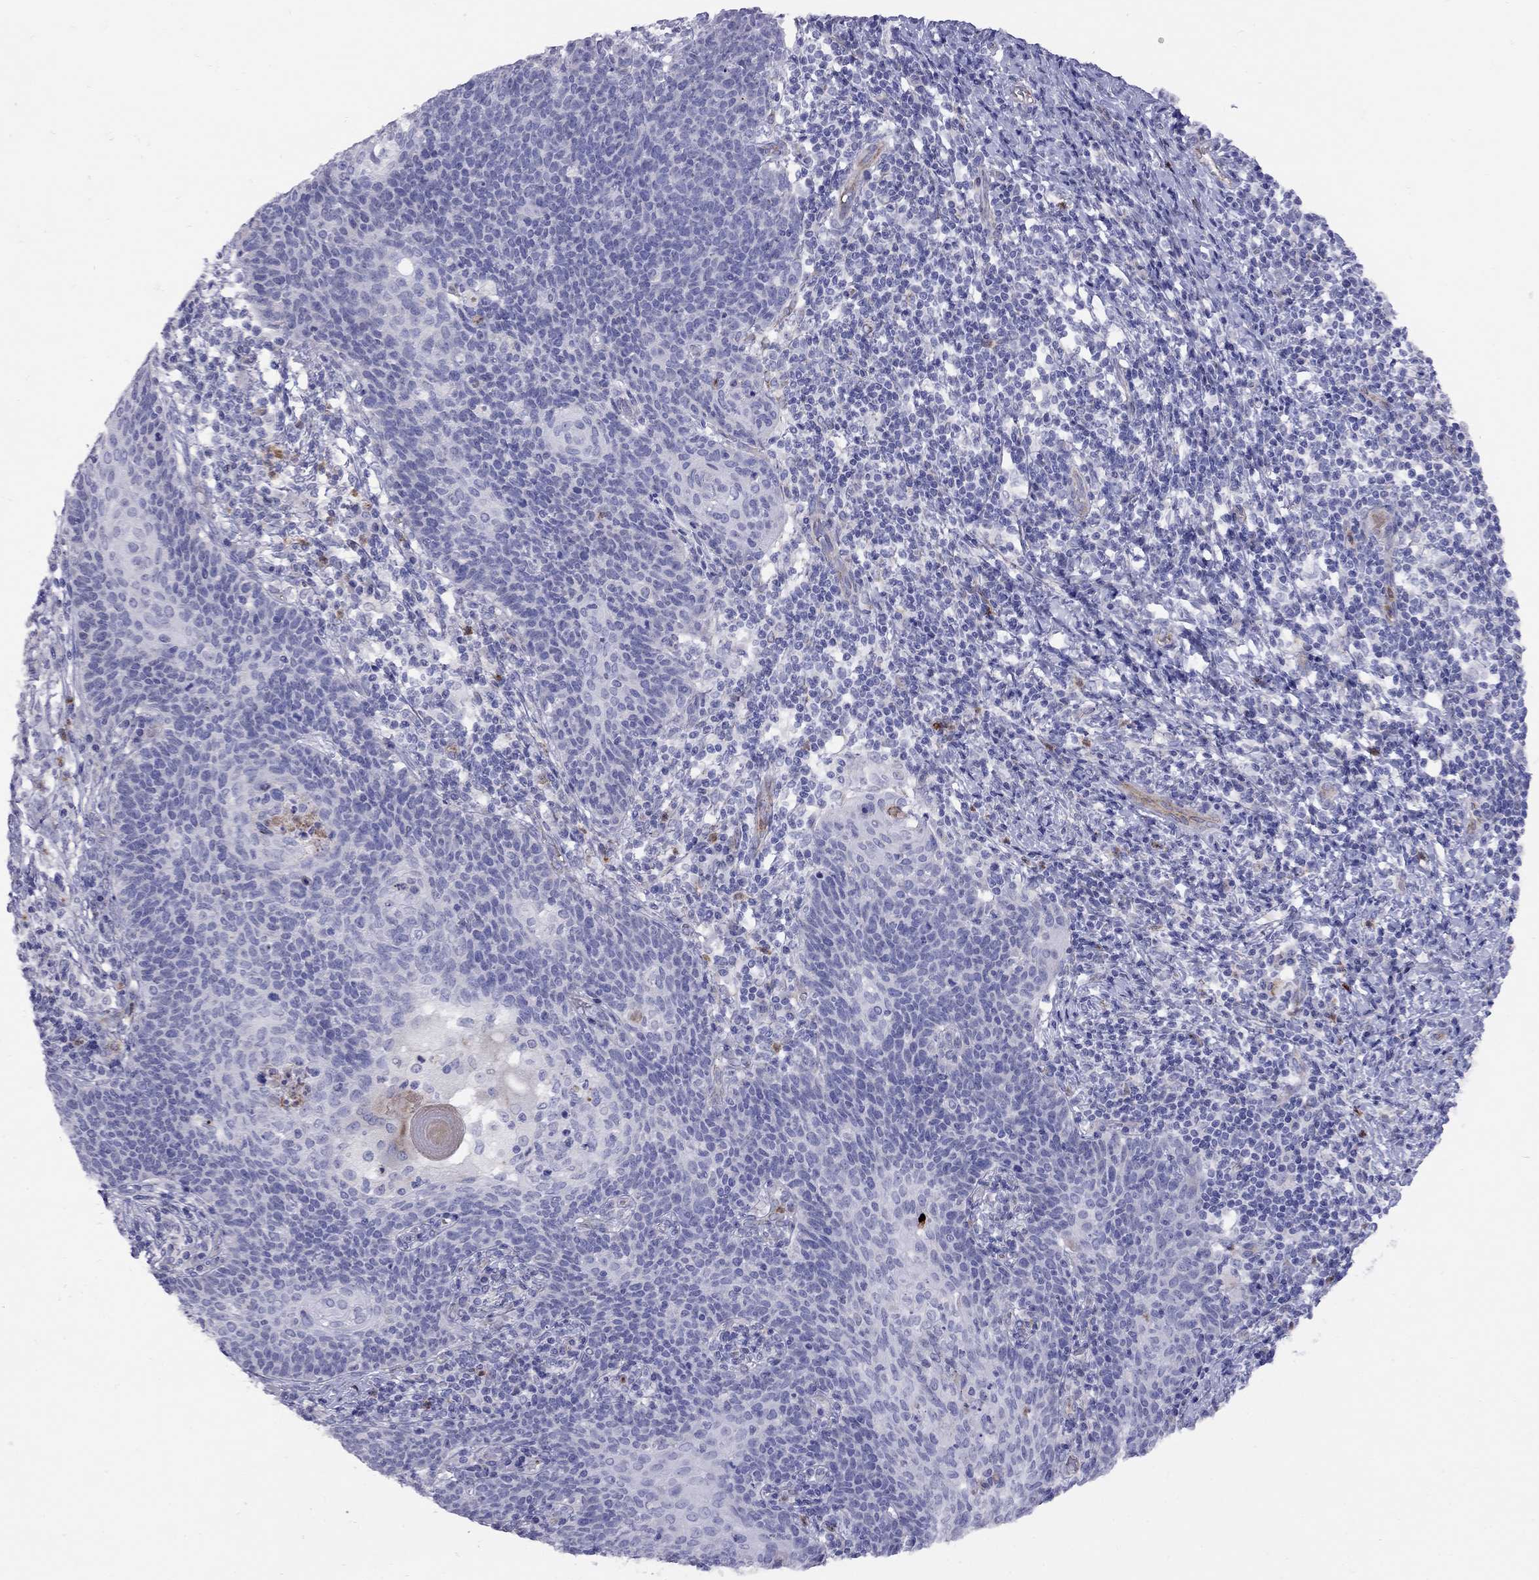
{"staining": {"intensity": "negative", "quantity": "none", "location": "none"}, "tissue": "cervical cancer", "cell_type": "Tumor cells", "image_type": "cancer", "snomed": [{"axis": "morphology", "description": "Squamous cell carcinoma, NOS"}, {"axis": "topography", "description": "Cervix"}], "caption": "Immunohistochemistry (IHC) micrograph of neoplastic tissue: human cervical squamous cell carcinoma stained with DAB reveals no significant protein staining in tumor cells.", "gene": "SPINT4", "patient": {"sex": "female", "age": 39}}